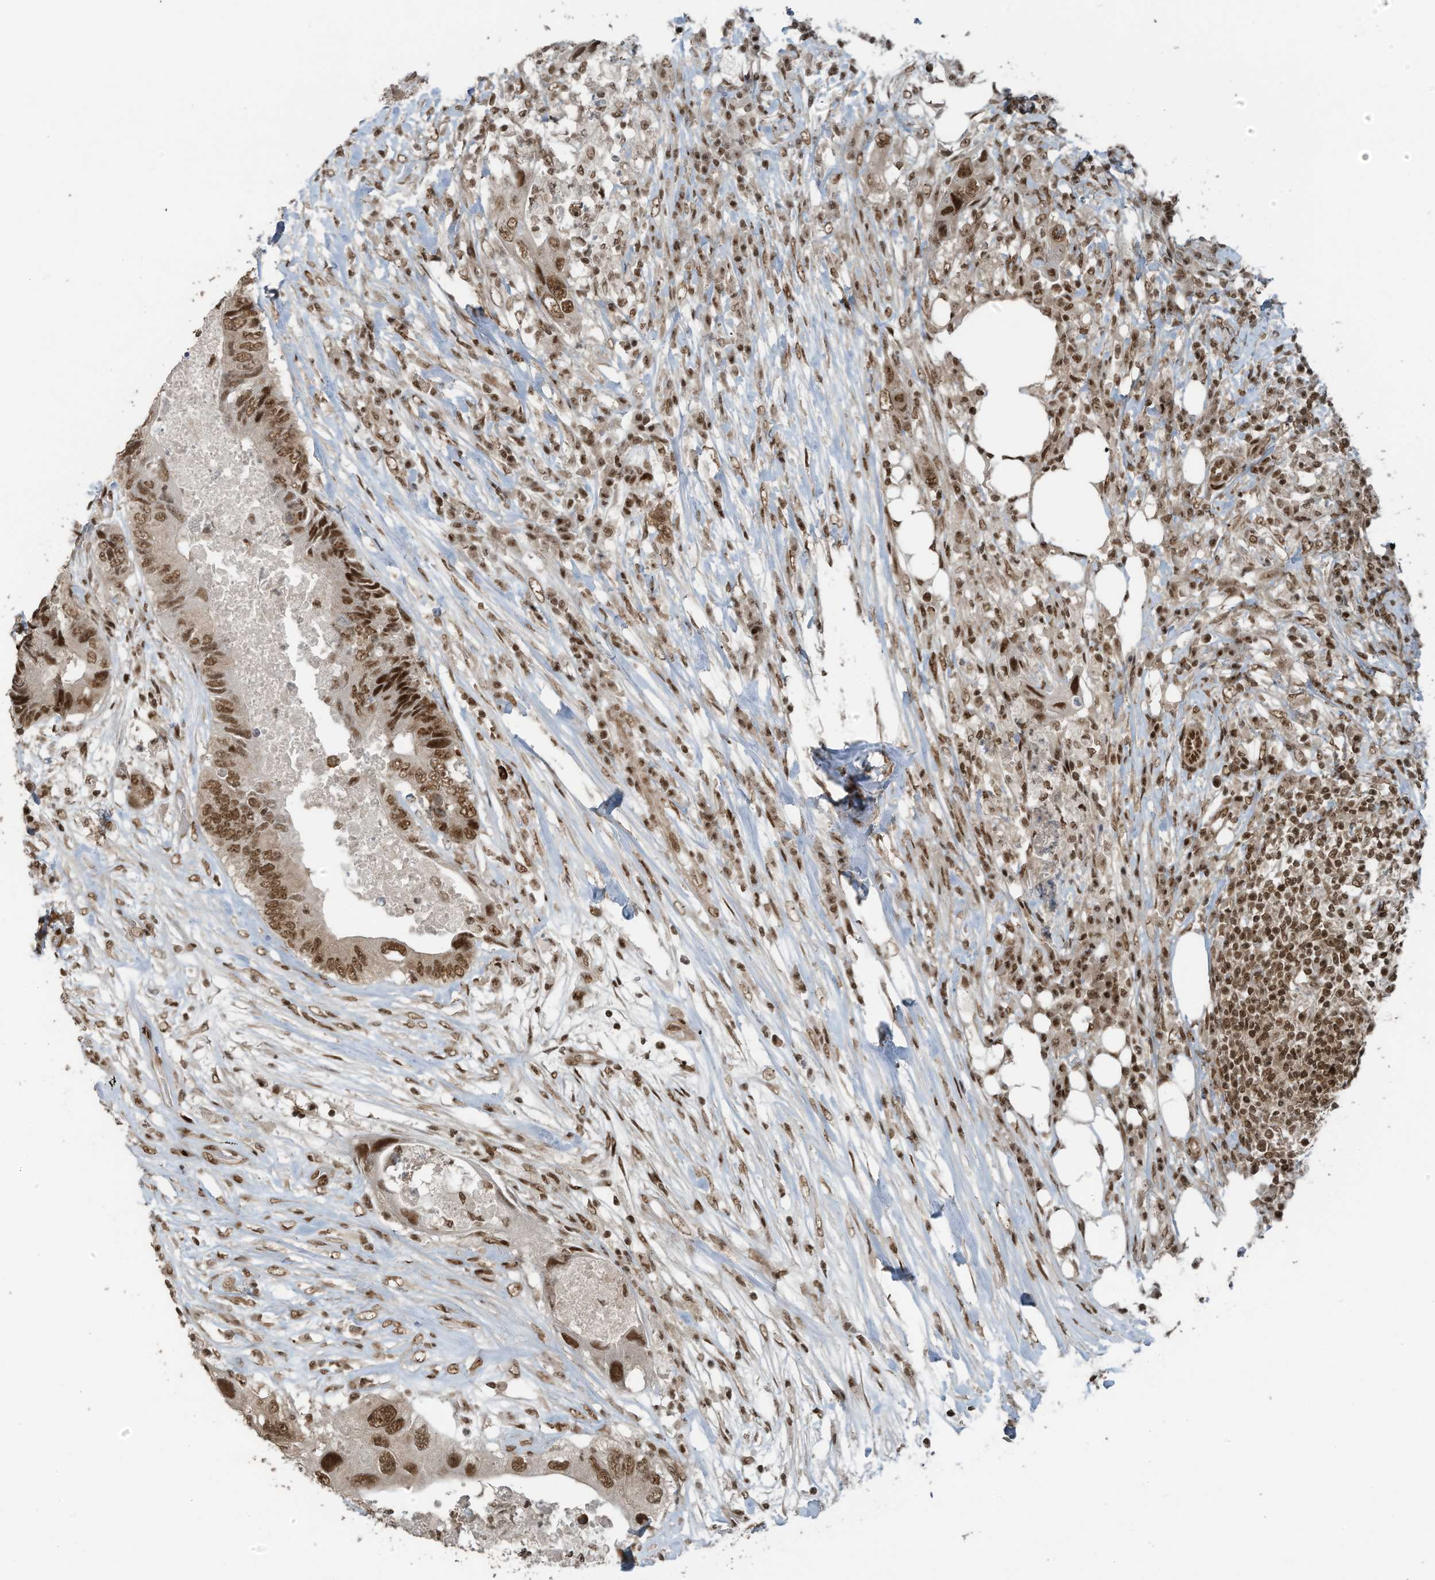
{"staining": {"intensity": "moderate", "quantity": ">75%", "location": "nuclear"}, "tissue": "colorectal cancer", "cell_type": "Tumor cells", "image_type": "cancer", "snomed": [{"axis": "morphology", "description": "Adenocarcinoma, NOS"}, {"axis": "topography", "description": "Colon"}], "caption": "Colorectal adenocarcinoma stained for a protein (brown) shows moderate nuclear positive staining in about >75% of tumor cells.", "gene": "PCNP", "patient": {"sex": "male", "age": 71}}